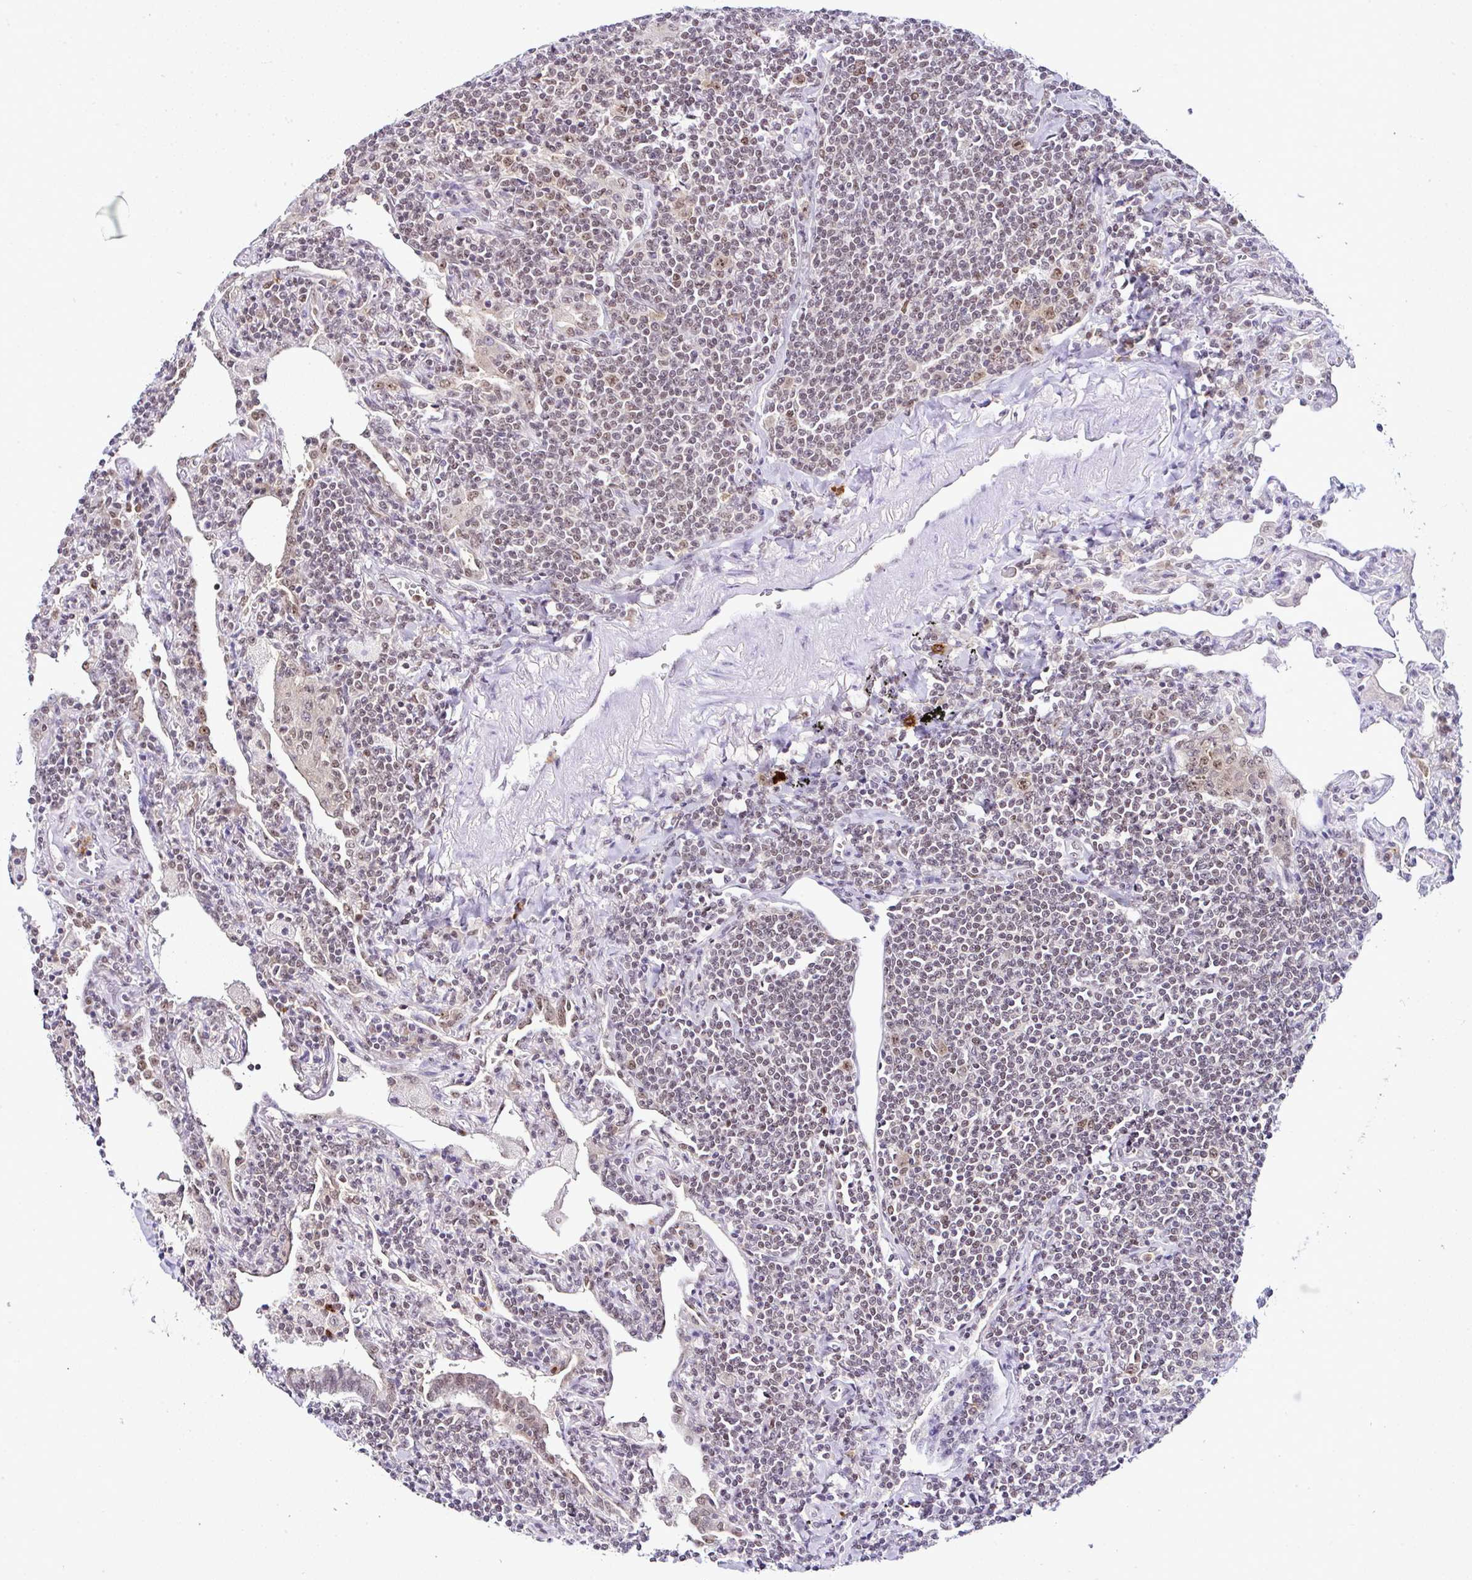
{"staining": {"intensity": "moderate", "quantity": ">75%", "location": "nuclear"}, "tissue": "lymphoma", "cell_type": "Tumor cells", "image_type": "cancer", "snomed": [{"axis": "morphology", "description": "Malignant lymphoma, non-Hodgkin's type, Low grade"}, {"axis": "topography", "description": "Lung"}], "caption": "Lymphoma was stained to show a protein in brown. There is medium levels of moderate nuclear expression in approximately >75% of tumor cells. (Brightfield microscopy of DAB IHC at high magnification).", "gene": "PTPN2", "patient": {"sex": "female", "age": 71}}